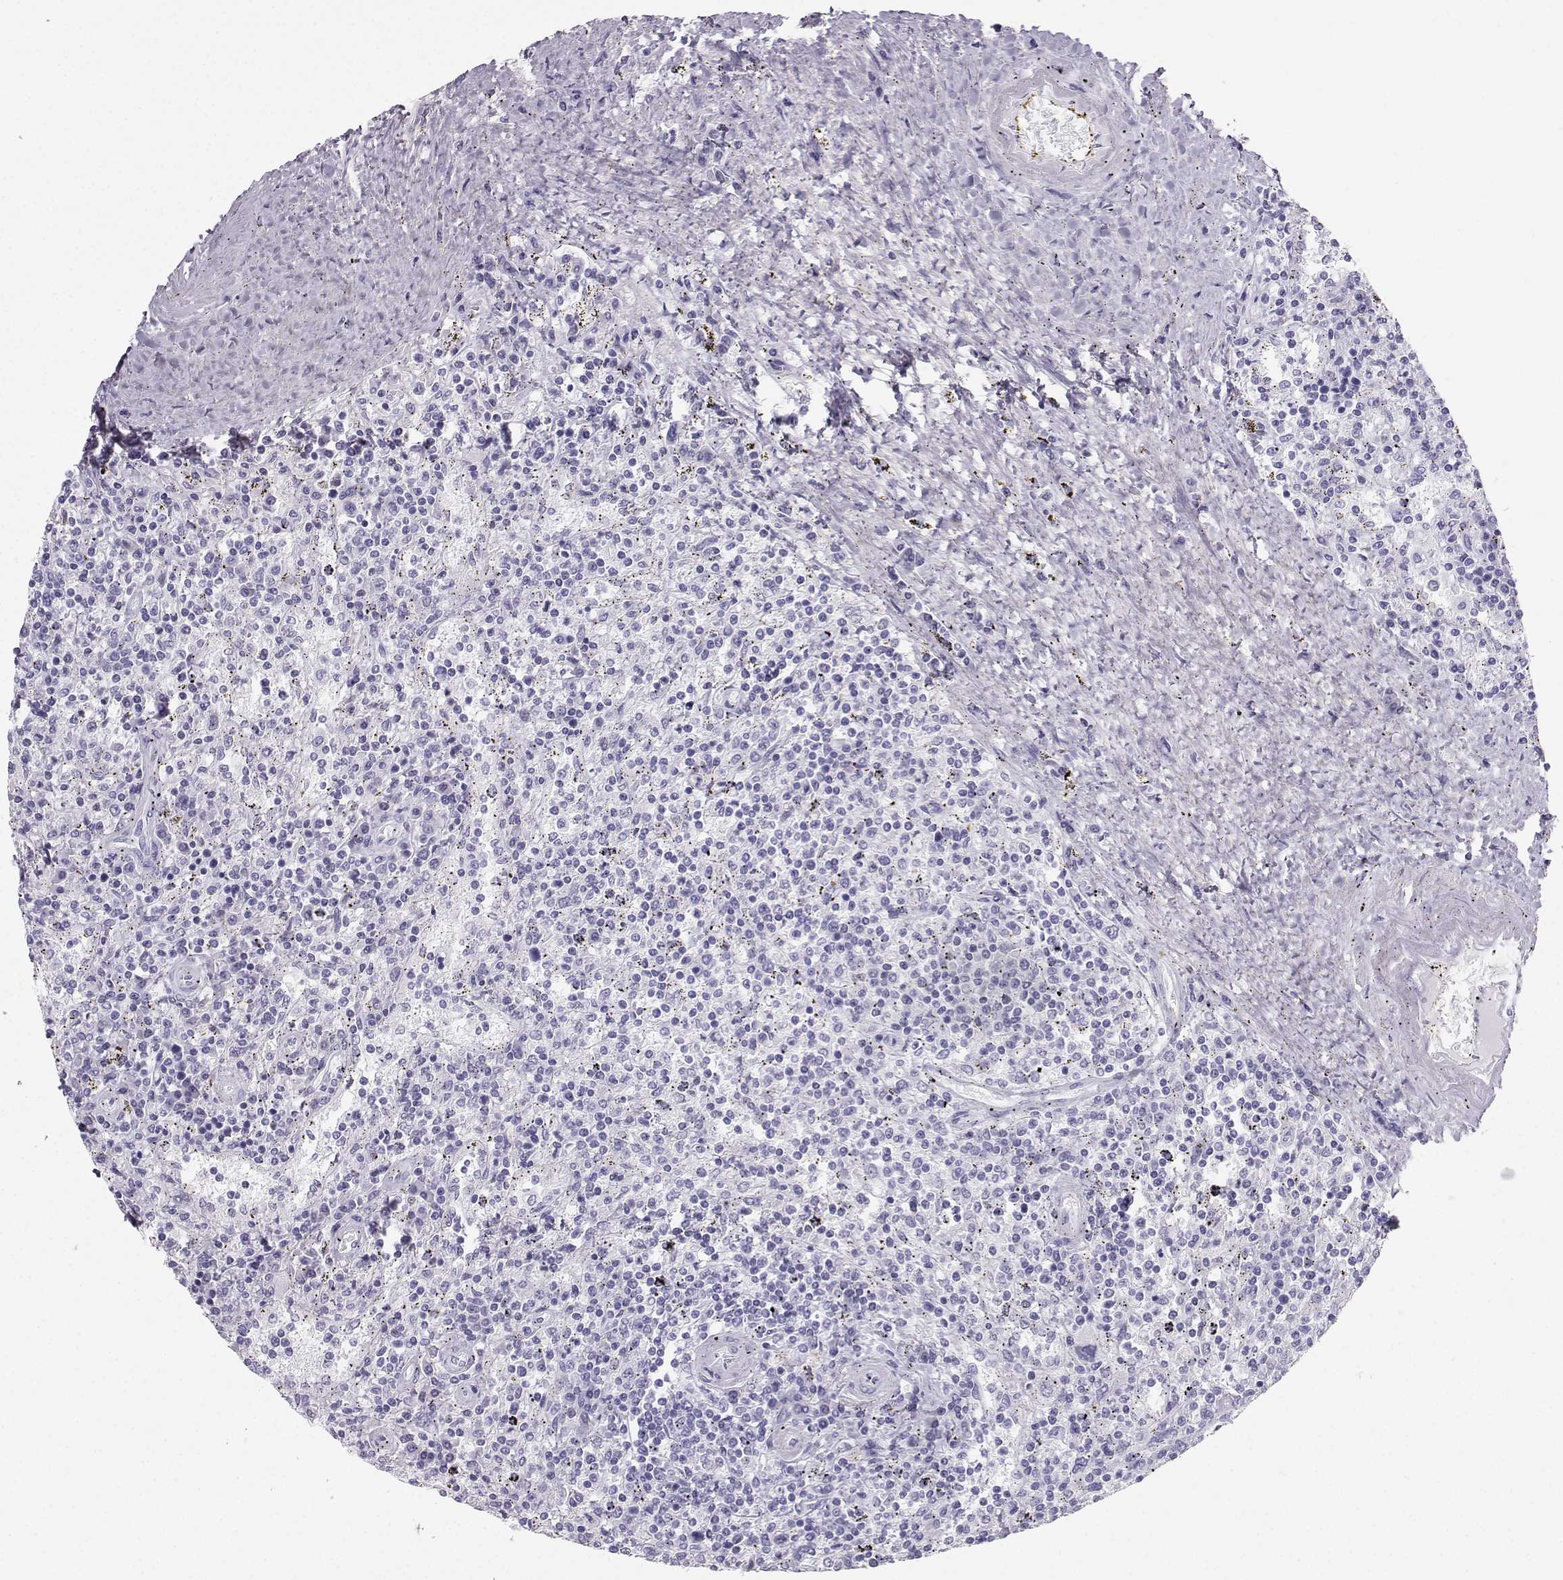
{"staining": {"intensity": "negative", "quantity": "none", "location": "none"}, "tissue": "lymphoma", "cell_type": "Tumor cells", "image_type": "cancer", "snomed": [{"axis": "morphology", "description": "Malignant lymphoma, non-Hodgkin's type, Low grade"}, {"axis": "topography", "description": "Spleen"}], "caption": "Image shows no significant protein expression in tumor cells of low-grade malignant lymphoma, non-Hodgkin's type.", "gene": "IQCD", "patient": {"sex": "male", "age": 62}}